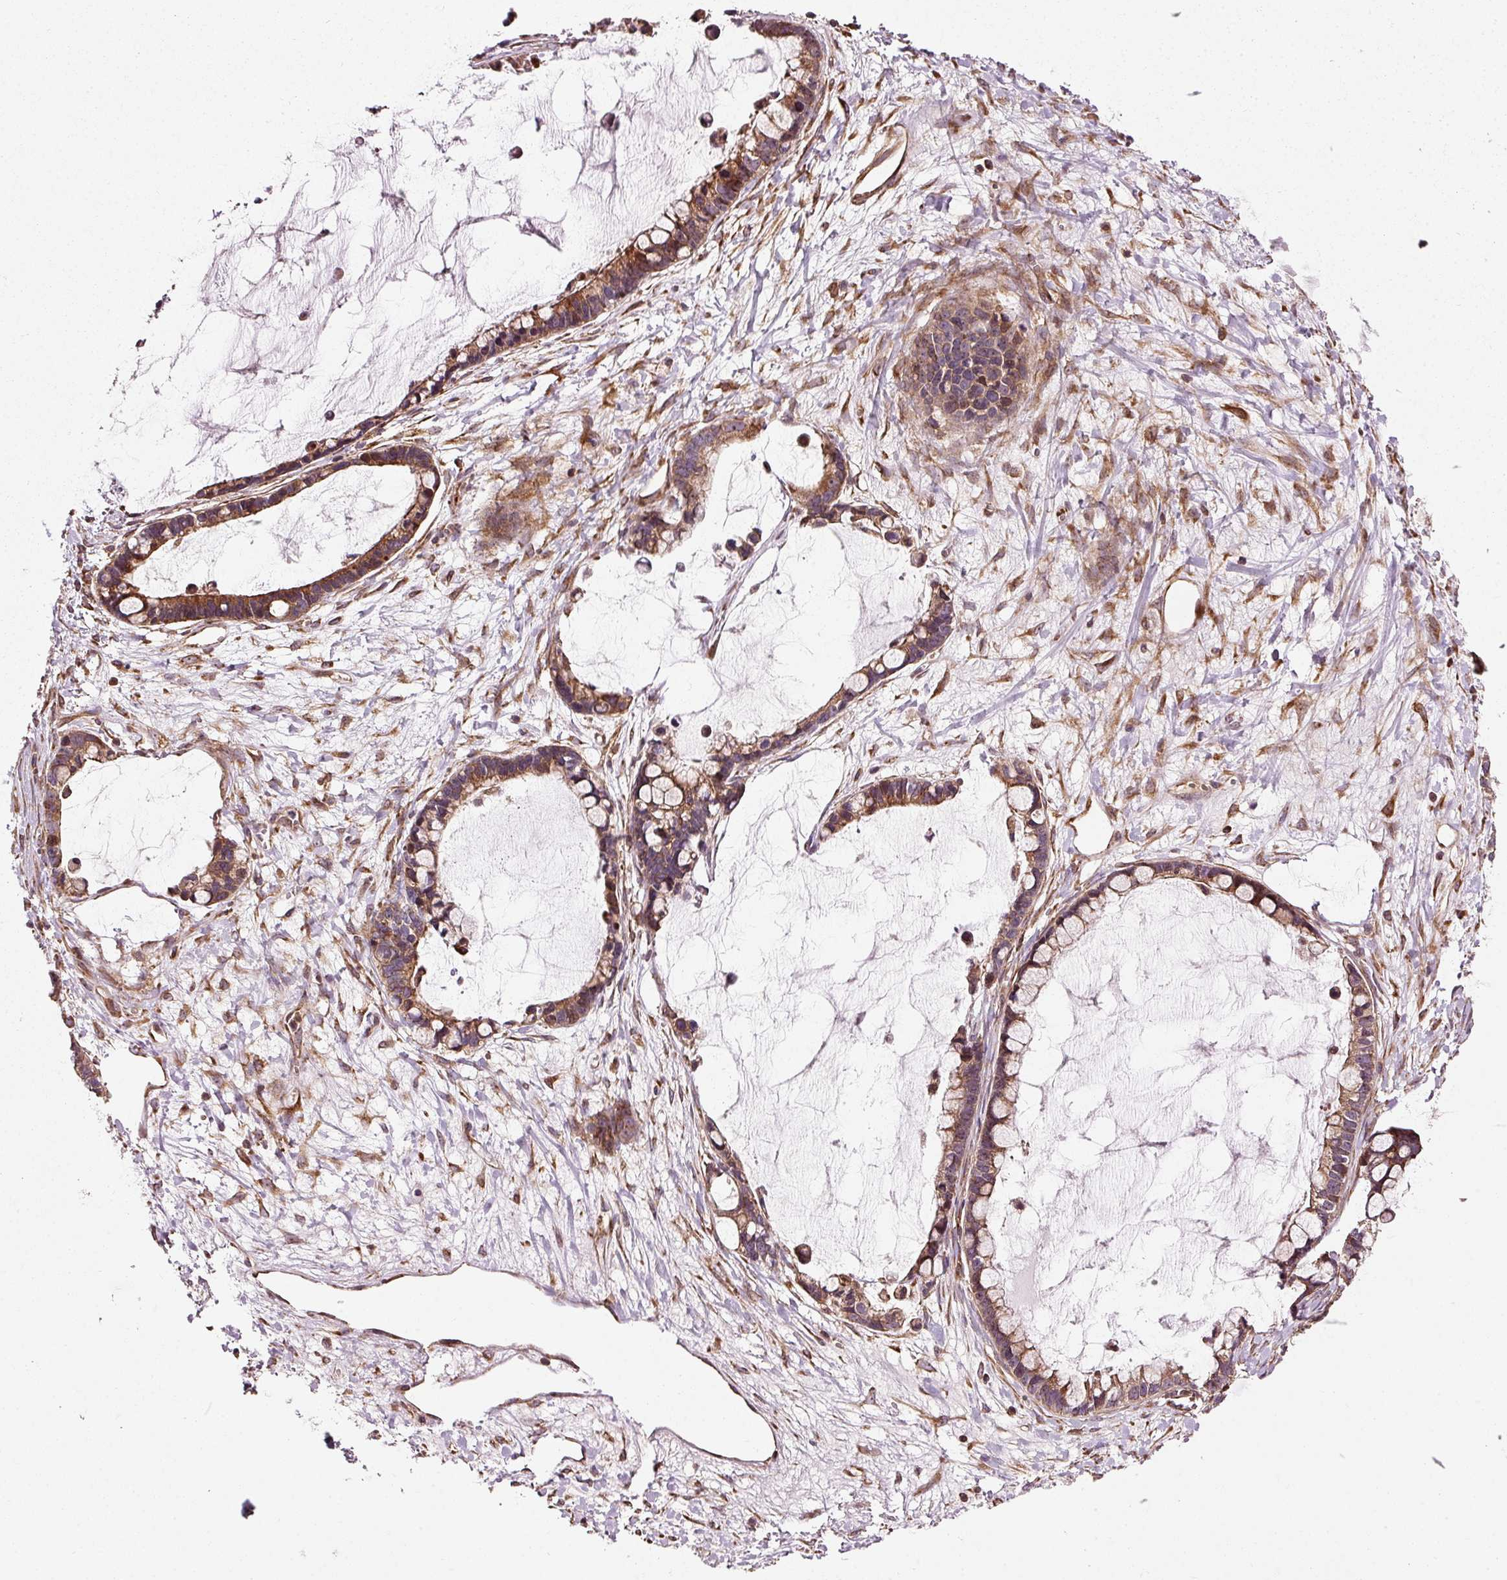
{"staining": {"intensity": "moderate", "quantity": ">75%", "location": "cytoplasmic/membranous"}, "tissue": "ovarian cancer", "cell_type": "Tumor cells", "image_type": "cancer", "snomed": [{"axis": "morphology", "description": "Cystadenocarcinoma, mucinous, NOS"}, {"axis": "topography", "description": "Ovary"}], "caption": "About >75% of tumor cells in ovarian mucinous cystadenocarcinoma exhibit moderate cytoplasmic/membranous protein positivity as visualized by brown immunohistochemical staining.", "gene": "ISCU", "patient": {"sex": "female", "age": 63}}